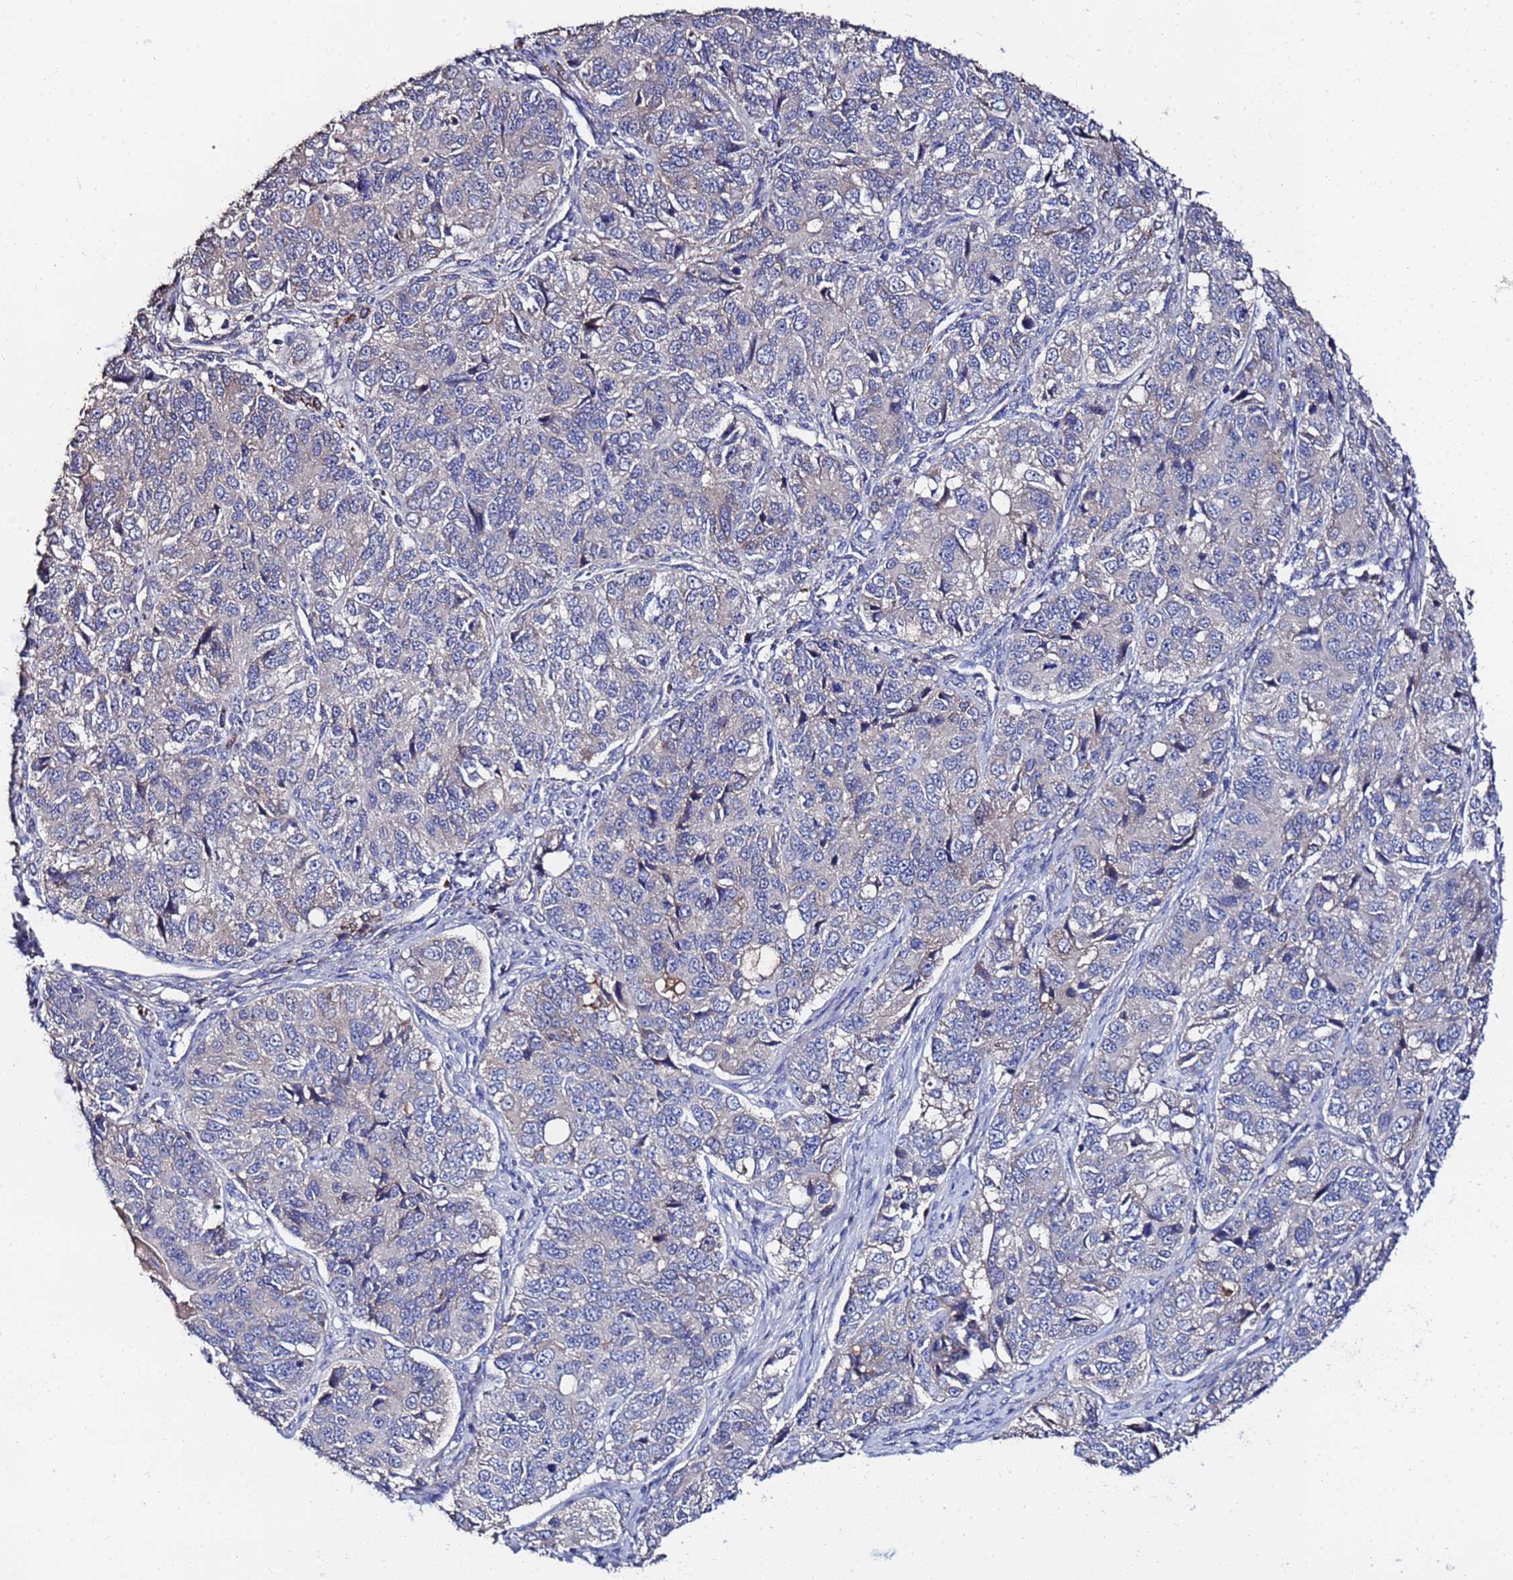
{"staining": {"intensity": "negative", "quantity": "none", "location": "none"}, "tissue": "ovarian cancer", "cell_type": "Tumor cells", "image_type": "cancer", "snomed": [{"axis": "morphology", "description": "Carcinoma, endometroid"}, {"axis": "topography", "description": "Ovary"}], "caption": "High magnification brightfield microscopy of ovarian cancer stained with DAB (3,3'-diaminobenzidine) (brown) and counterstained with hematoxylin (blue): tumor cells show no significant positivity.", "gene": "TCP10L", "patient": {"sex": "female", "age": 51}}